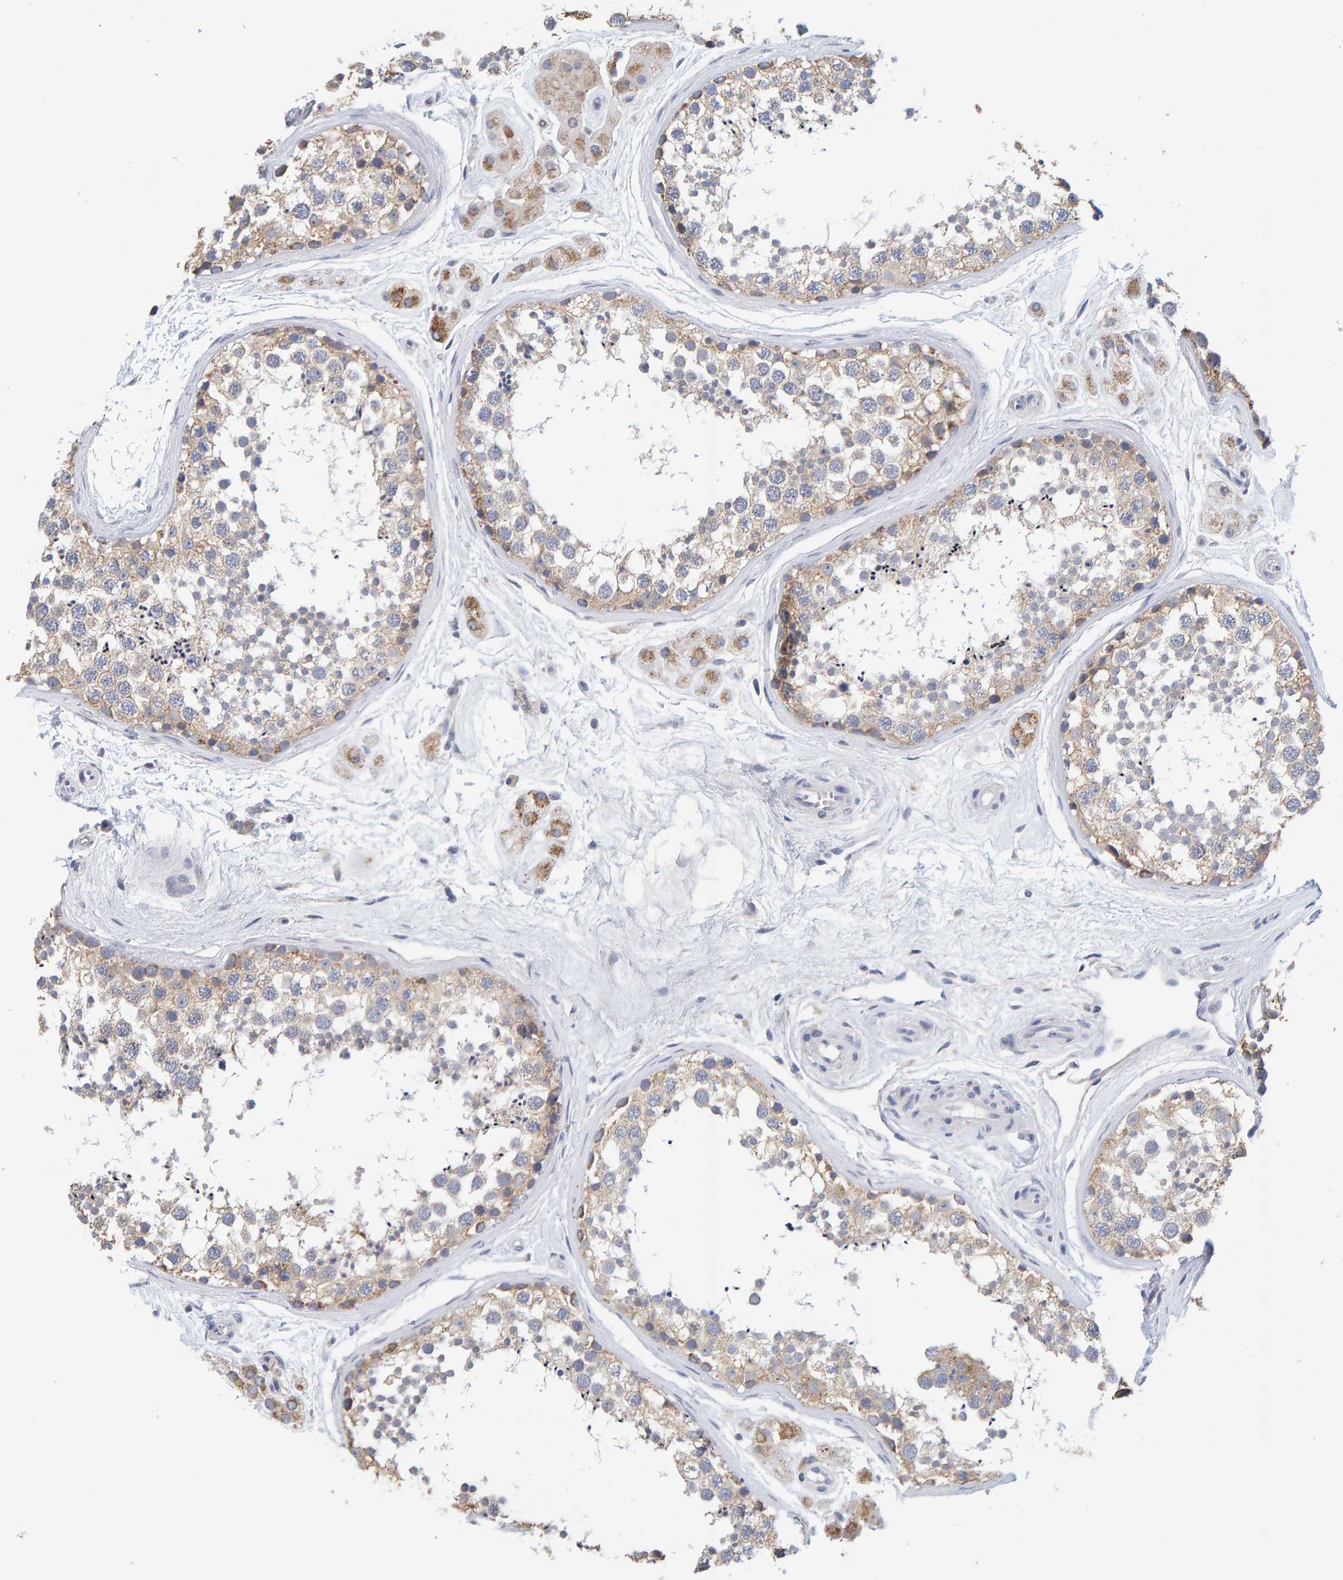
{"staining": {"intensity": "moderate", "quantity": ">75%", "location": "cytoplasmic/membranous"}, "tissue": "testis", "cell_type": "Cells in seminiferous ducts", "image_type": "normal", "snomed": [{"axis": "morphology", "description": "Normal tissue, NOS"}, {"axis": "topography", "description": "Testis"}], "caption": "High-magnification brightfield microscopy of unremarkable testis stained with DAB (3,3'-diaminobenzidine) (brown) and counterstained with hematoxylin (blue). cells in seminiferous ducts exhibit moderate cytoplasmic/membranous staining is seen in about>75% of cells. (IHC, brightfield microscopy, high magnification).", "gene": "SGPL1", "patient": {"sex": "male", "age": 56}}